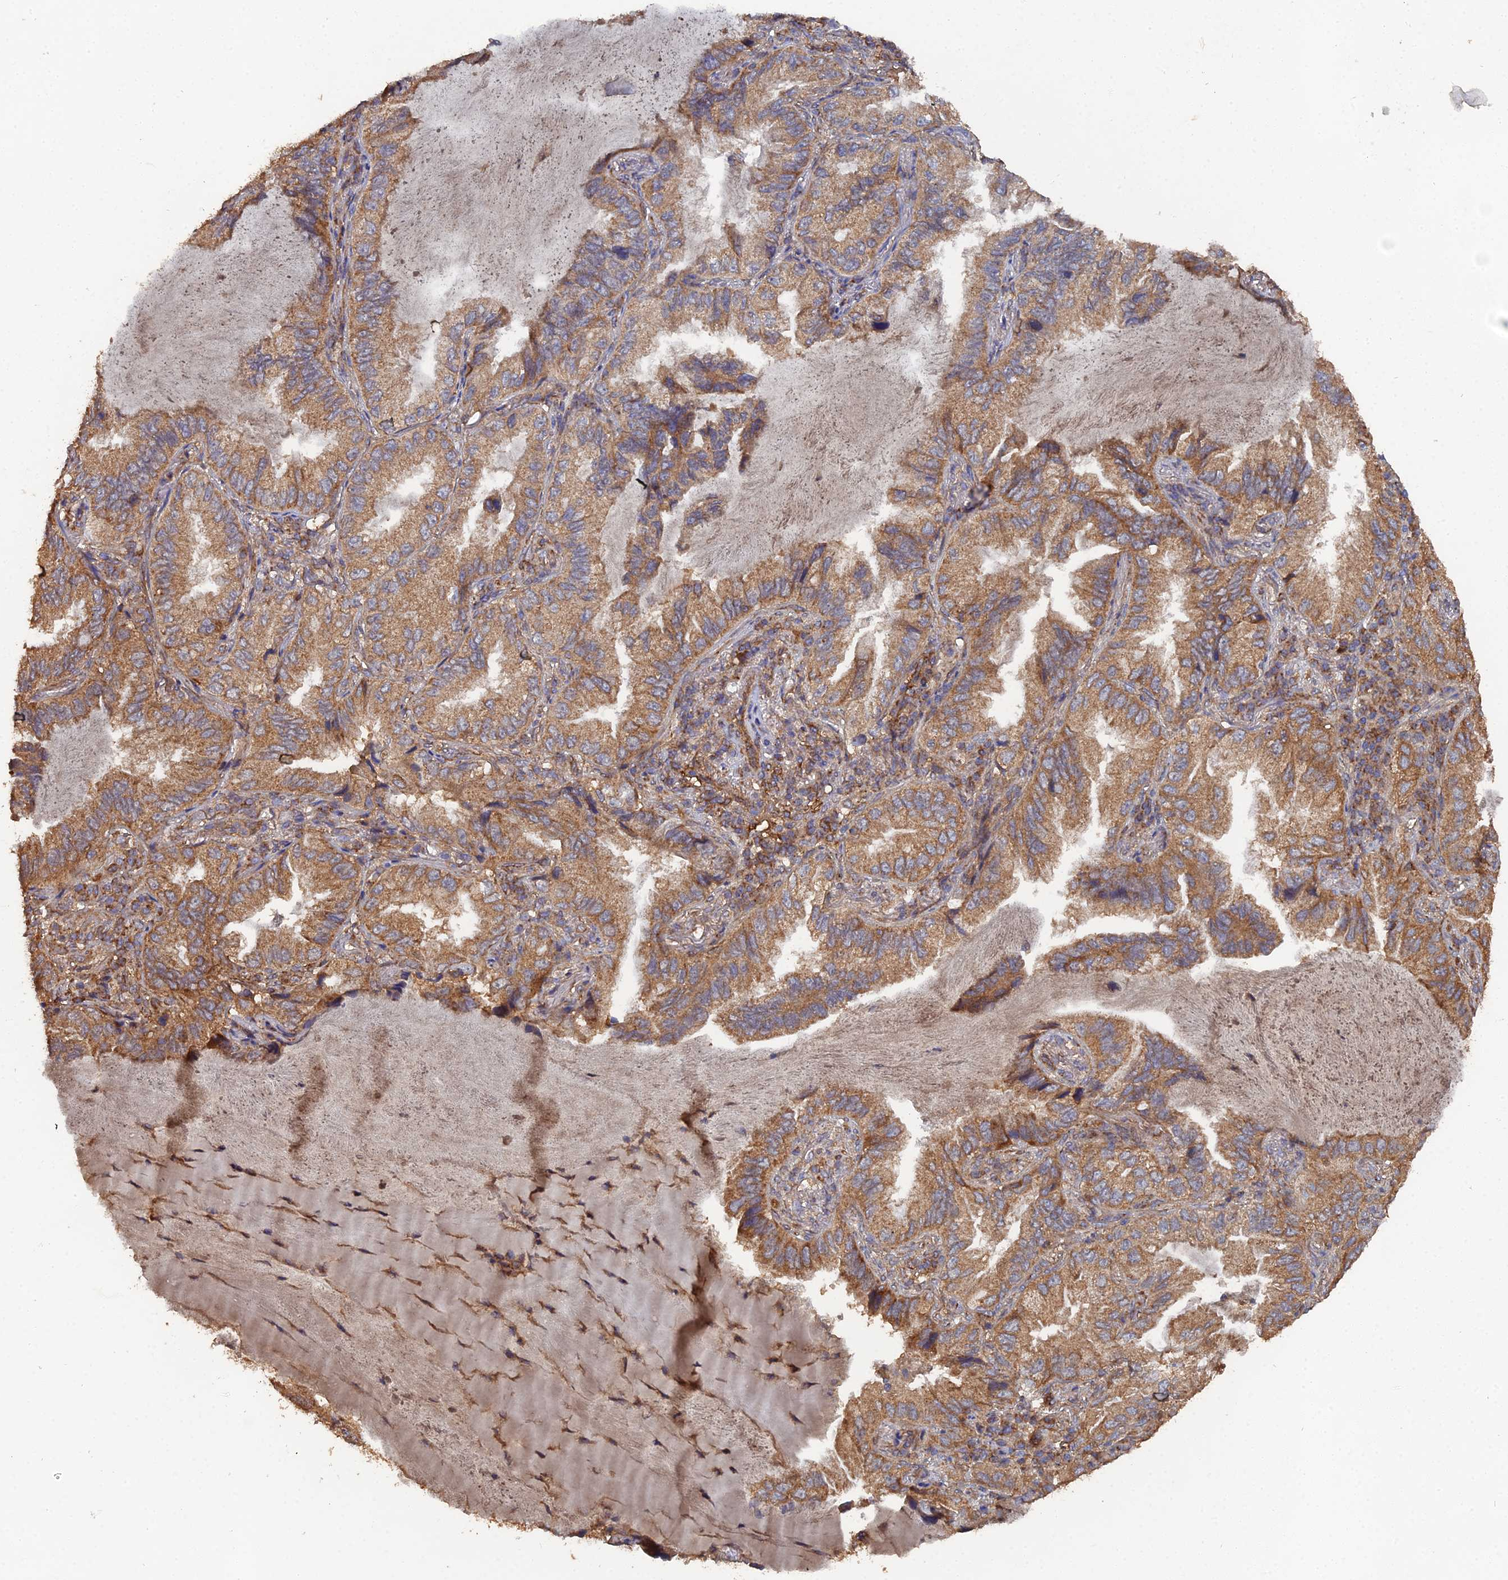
{"staining": {"intensity": "moderate", "quantity": ">75%", "location": "cytoplasmic/membranous"}, "tissue": "lung cancer", "cell_type": "Tumor cells", "image_type": "cancer", "snomed": [{"axis": "morphology", "description": "Adenocarcinoma, NOS"}, {"axis": "topography", "description": "Lung"}], "caption": "Protein expression analysis of lung cancer (adenocarcinoma) reveals moderate cytoplasmic/membranous positivity in about >75% of tumor cells.", "gene": "SPANXN4", "patient": {"sex": "female", "age": 69}}